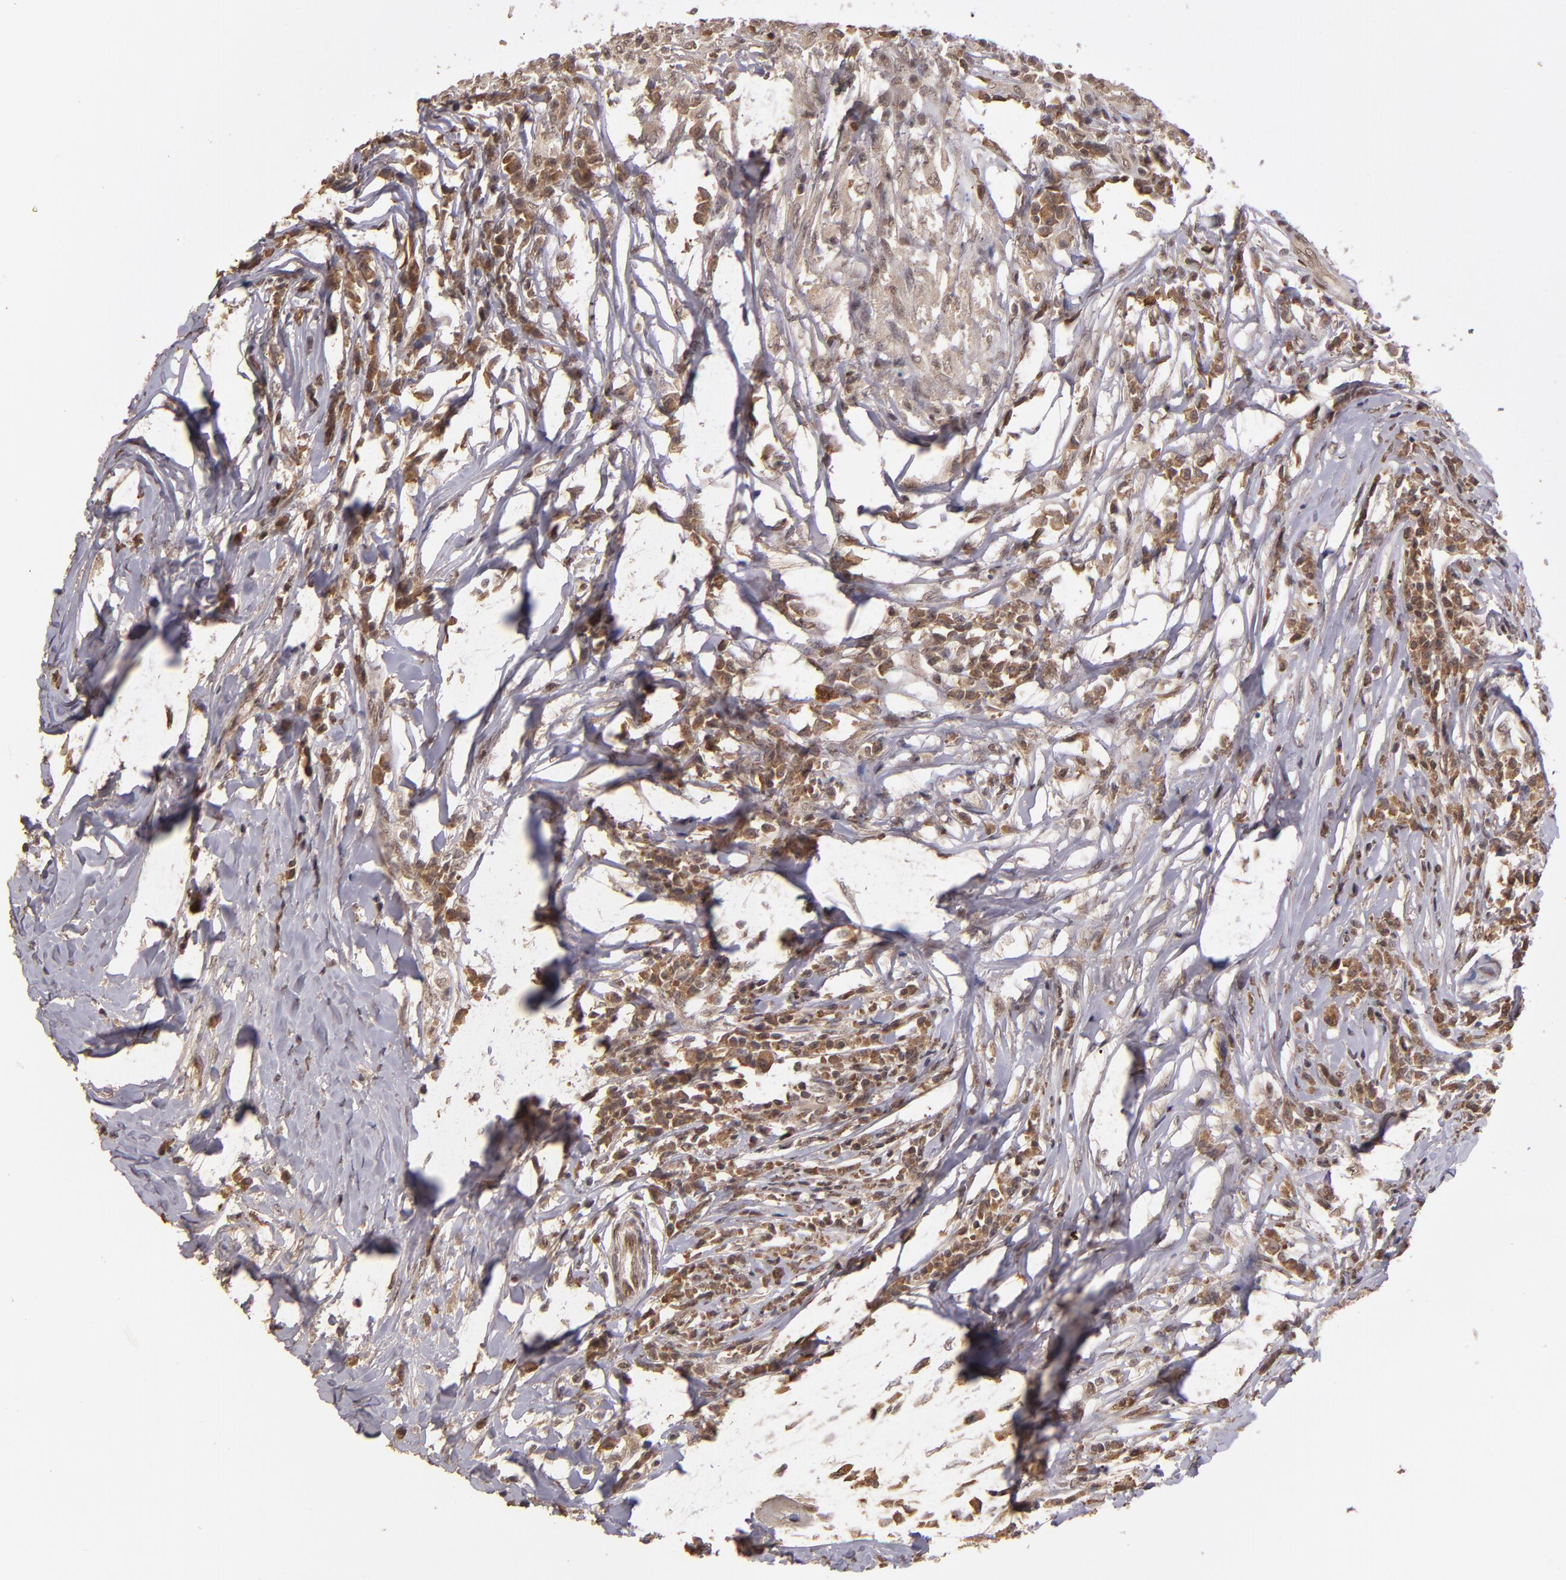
{"staining": {"intensity": "moderate", "quantity": ">75%", "location": "nuclear"}, "tissue": "head and neck cancer", "cell_type": "Tumor cells", "image_type": "cancer", "snomed": [{"axis": "morphology", "description": "Adenocarcinoma, NOS"}, {"axis": "topography", "description": "Salivary gland"}, {"axis": "topography", "description": "Head-Neck"}], "caption": "Tumor cells exhibit moderate nuclear expression in about >75% of cells in adenocarcinoma (head and neck).", "gene": "ABHD12B", "patient": {"sex": "female", "age": 65}}